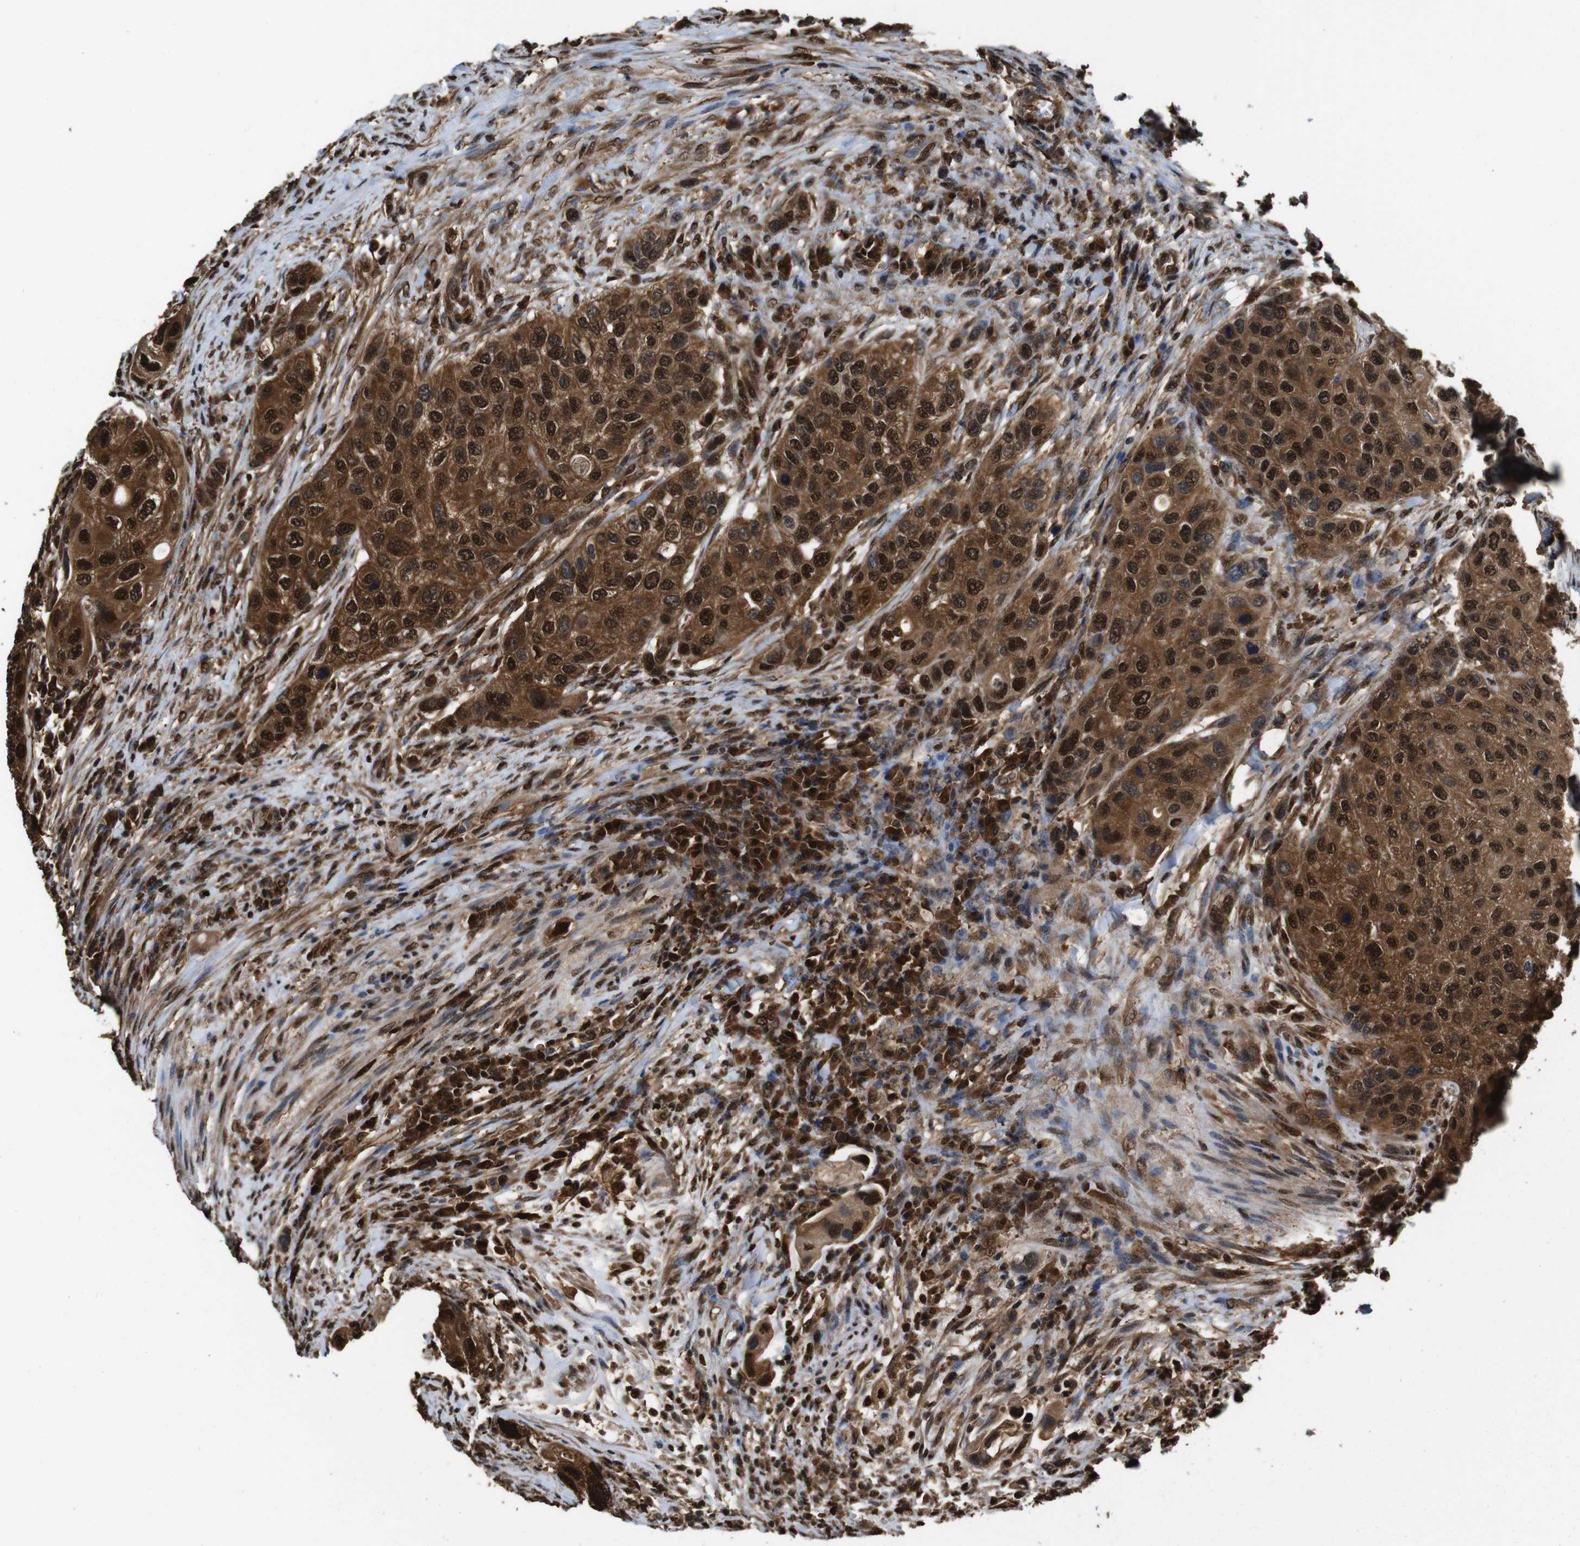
{"staining": {"intensity": "strong", "quantity": ">75%", "location": "cytoplasmic/membranous,nuclear"}, "tissue": "urothelial cancer", "cell_type": "Tumor cells", "image_type": "cancer", "snomed": [{"axis": "morphology", "description": "Urothelial carcinoma, High grade"}, {"axis": "topography", "description": "Urinary bladder"}], "caption": "Tumor cells show high levels of strong cytoplasmic/membranous and nuclear staining in about >75% of cells in urothelial carcinoma (high-grade).", "gene": "VCP", "patient": {"sex": "female", "age": 56}}